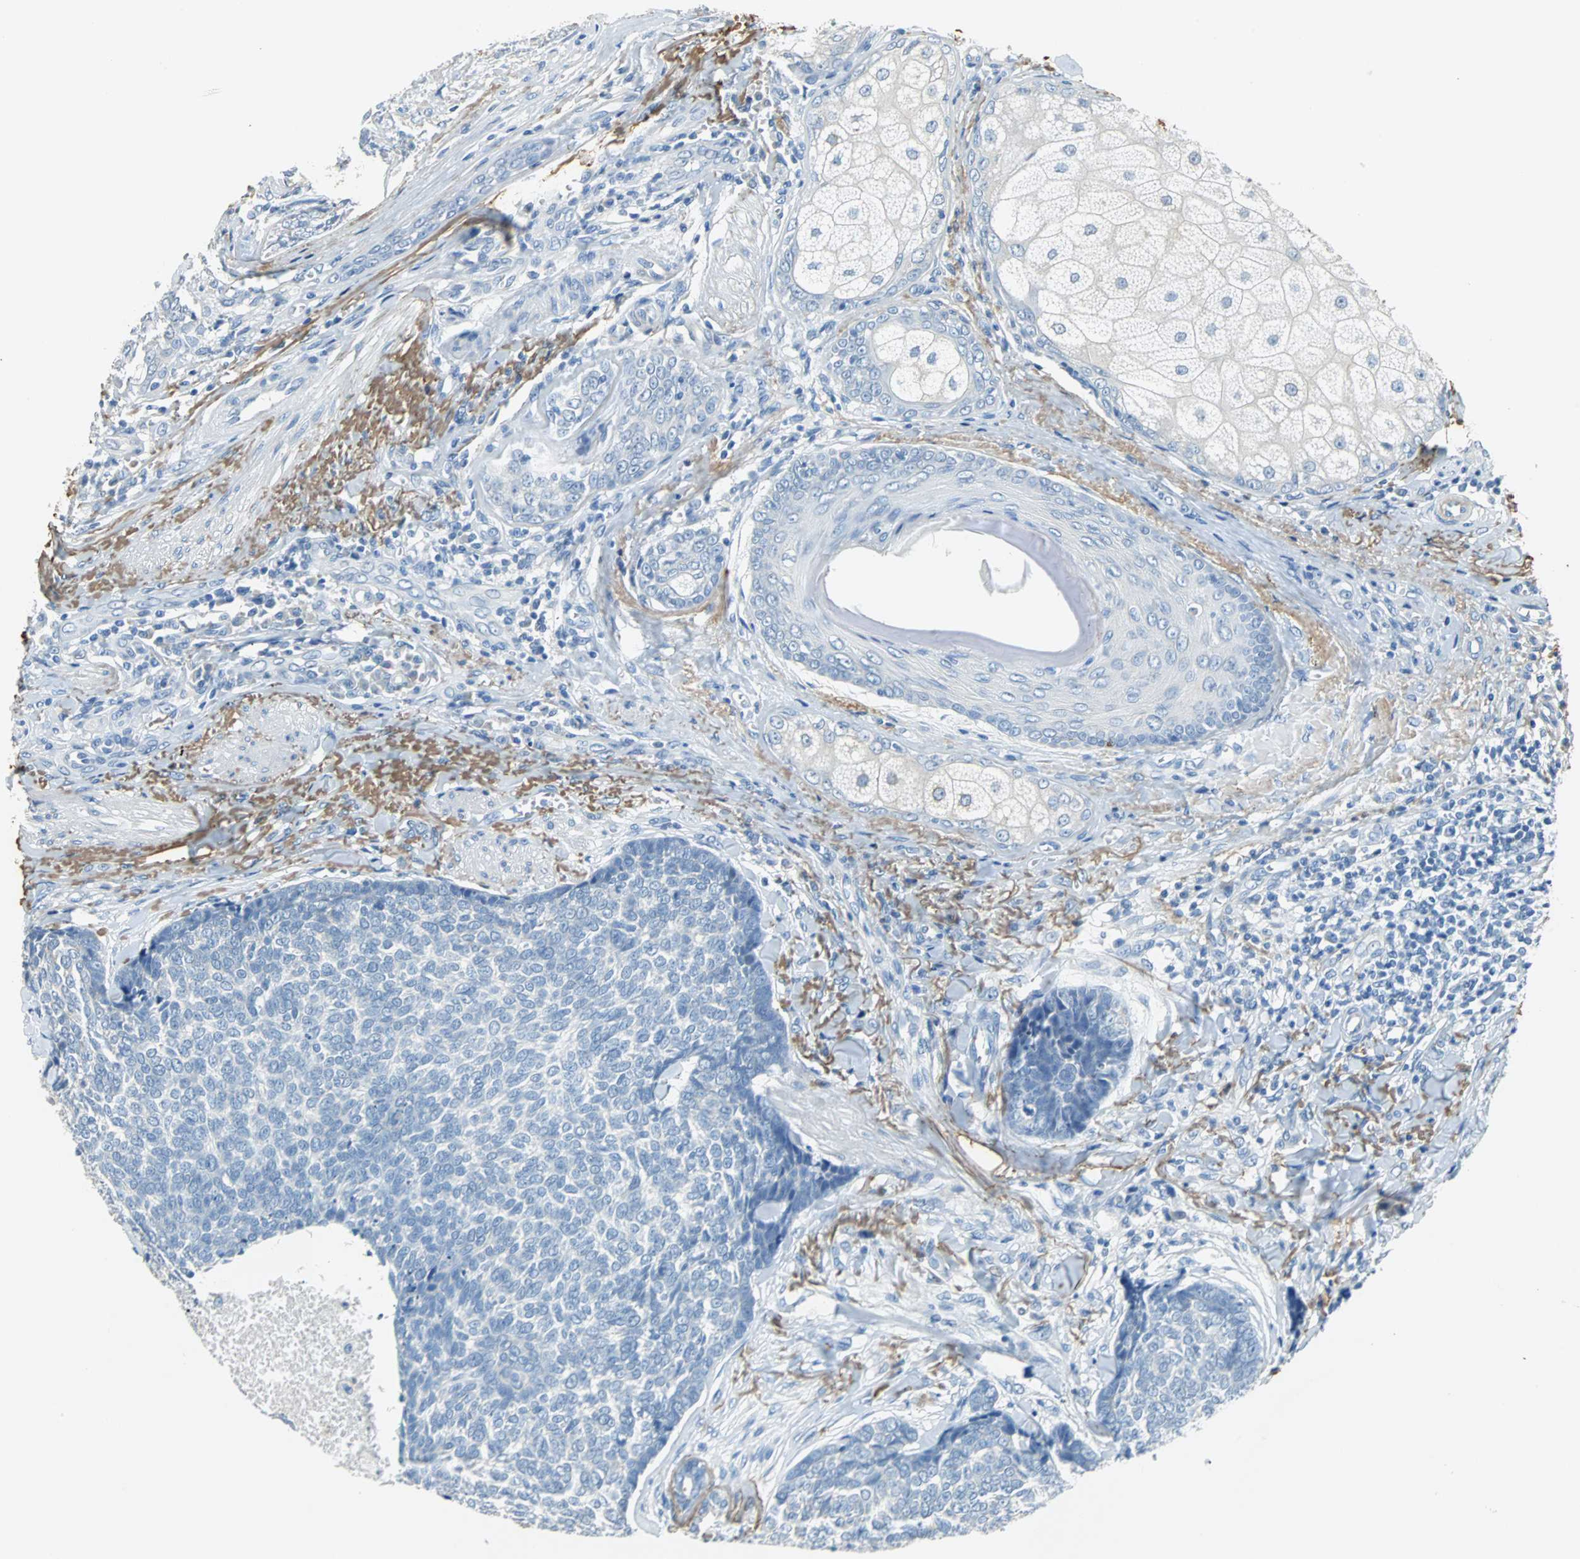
{"staining": {"intensity": "negative", "quantity": "none", "location": "none"}, "tissue": "skin cancer", "cell_type": "Tumor cells", "image_type": "cancer", "snomed": [{"axis": "morphology", "description": "Basal cell carcinoma"}, {"axis": "topography", "description": "Skin"}], "caption": "A high-resolution micrograph shows immunohistochemistry (IHC) staining of basal cell carcinoma (skin), which reveals no significant staining in tumor cells.", "gene": "MUC7", "patient": {"sex": "male", "age": 84}}